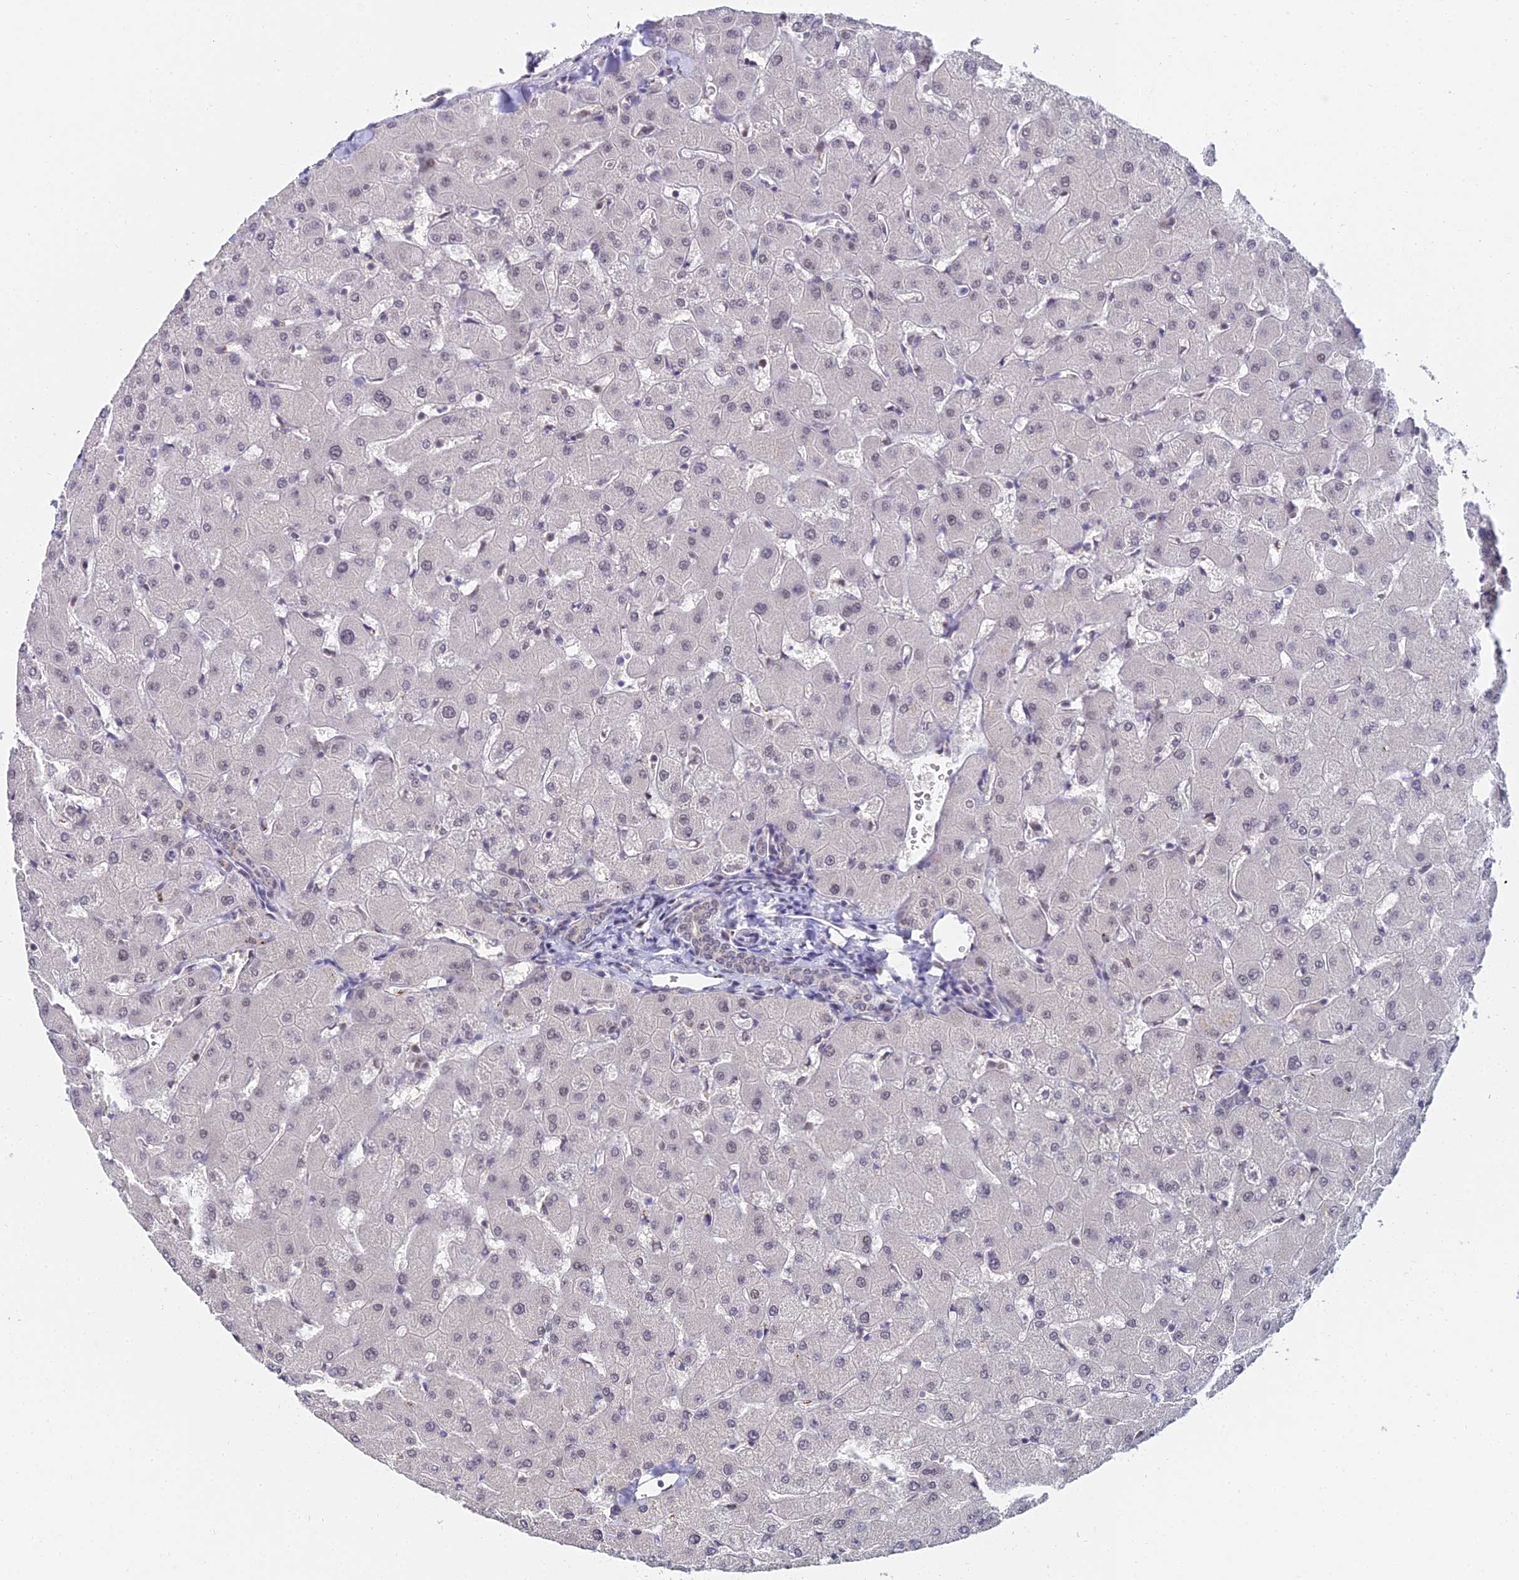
{"staining": {"intensity": "weak", "quantity": "25%-75%", "location": "nuclear"}, "tissue": "liver", "cell_type": "Cholangiocytes", "image_type": "normal", "snomed": [{"axis": "morphology", "description": "Normal tissue, NOS"}, {"axis": "topography", "description": "Liver"}], "caption": "Weak nuclear expression for a protein is identified in about 25%-75% of cholangiocytes of normal liver using immunohistochemistry.", "gene": "THOC3", "patient": {"sex": "female", "age": 63}}